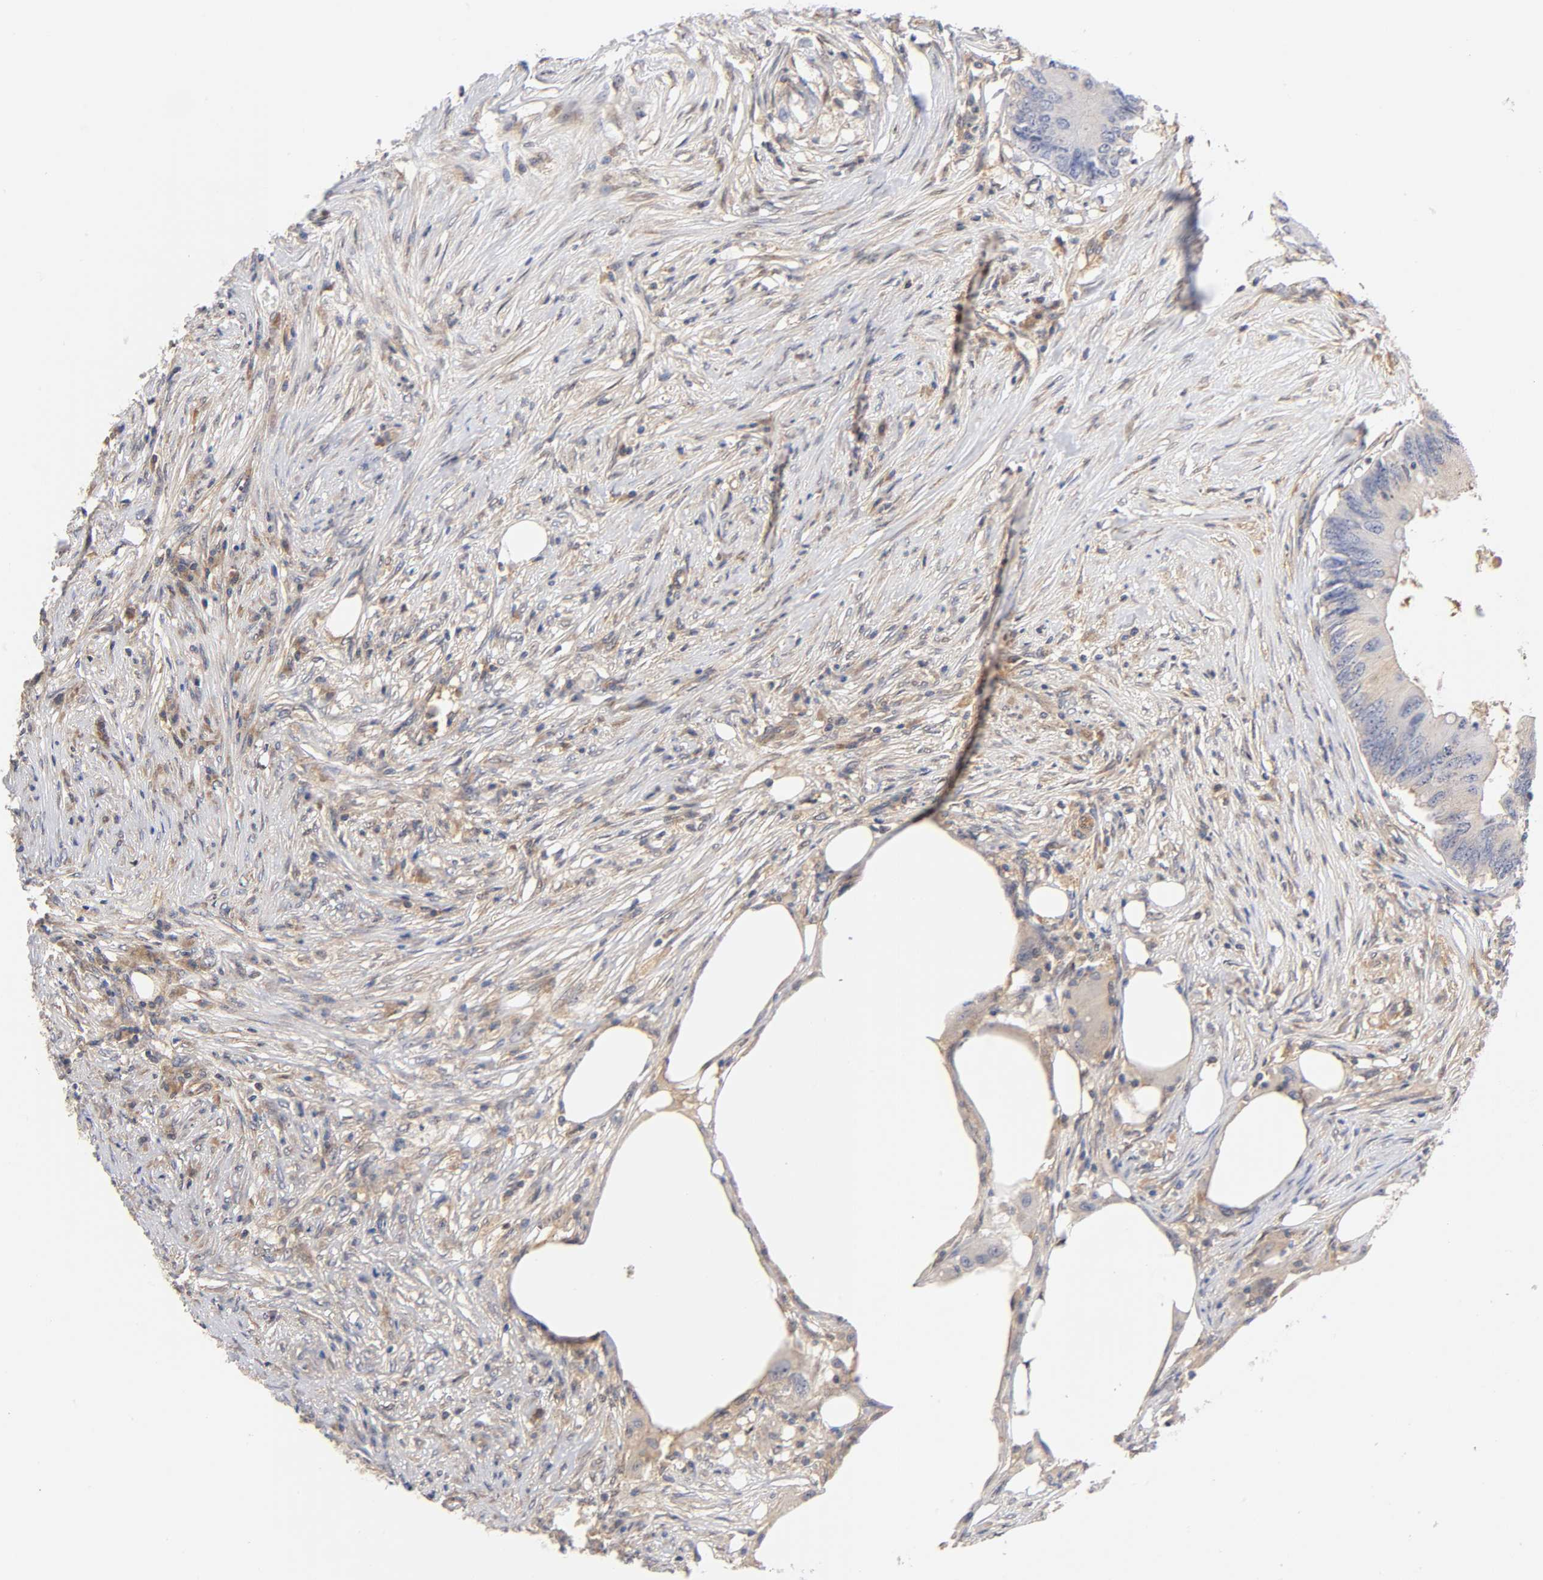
{"staining": {"intensity": "negative", "quantity": "none", "location": "none"}, "tissue": "colorectal cancer", "cell_type": "Tumor cells", "image_type": "cancer", "snomed": [{"axis": "morphology", "description": "Adenocarcinoma, NOS"}, {"axis": "topography", "description": "Colon"}], "caption": "Immunohistochemistry (IHC) photomicrograph of human adenocarcinoma (colorectal) stained for a protein (brown), which reveals no positivity in tumor cells.", "gene": "PAFAH1B1", "patient": {"sex": "male", "age": 71}}